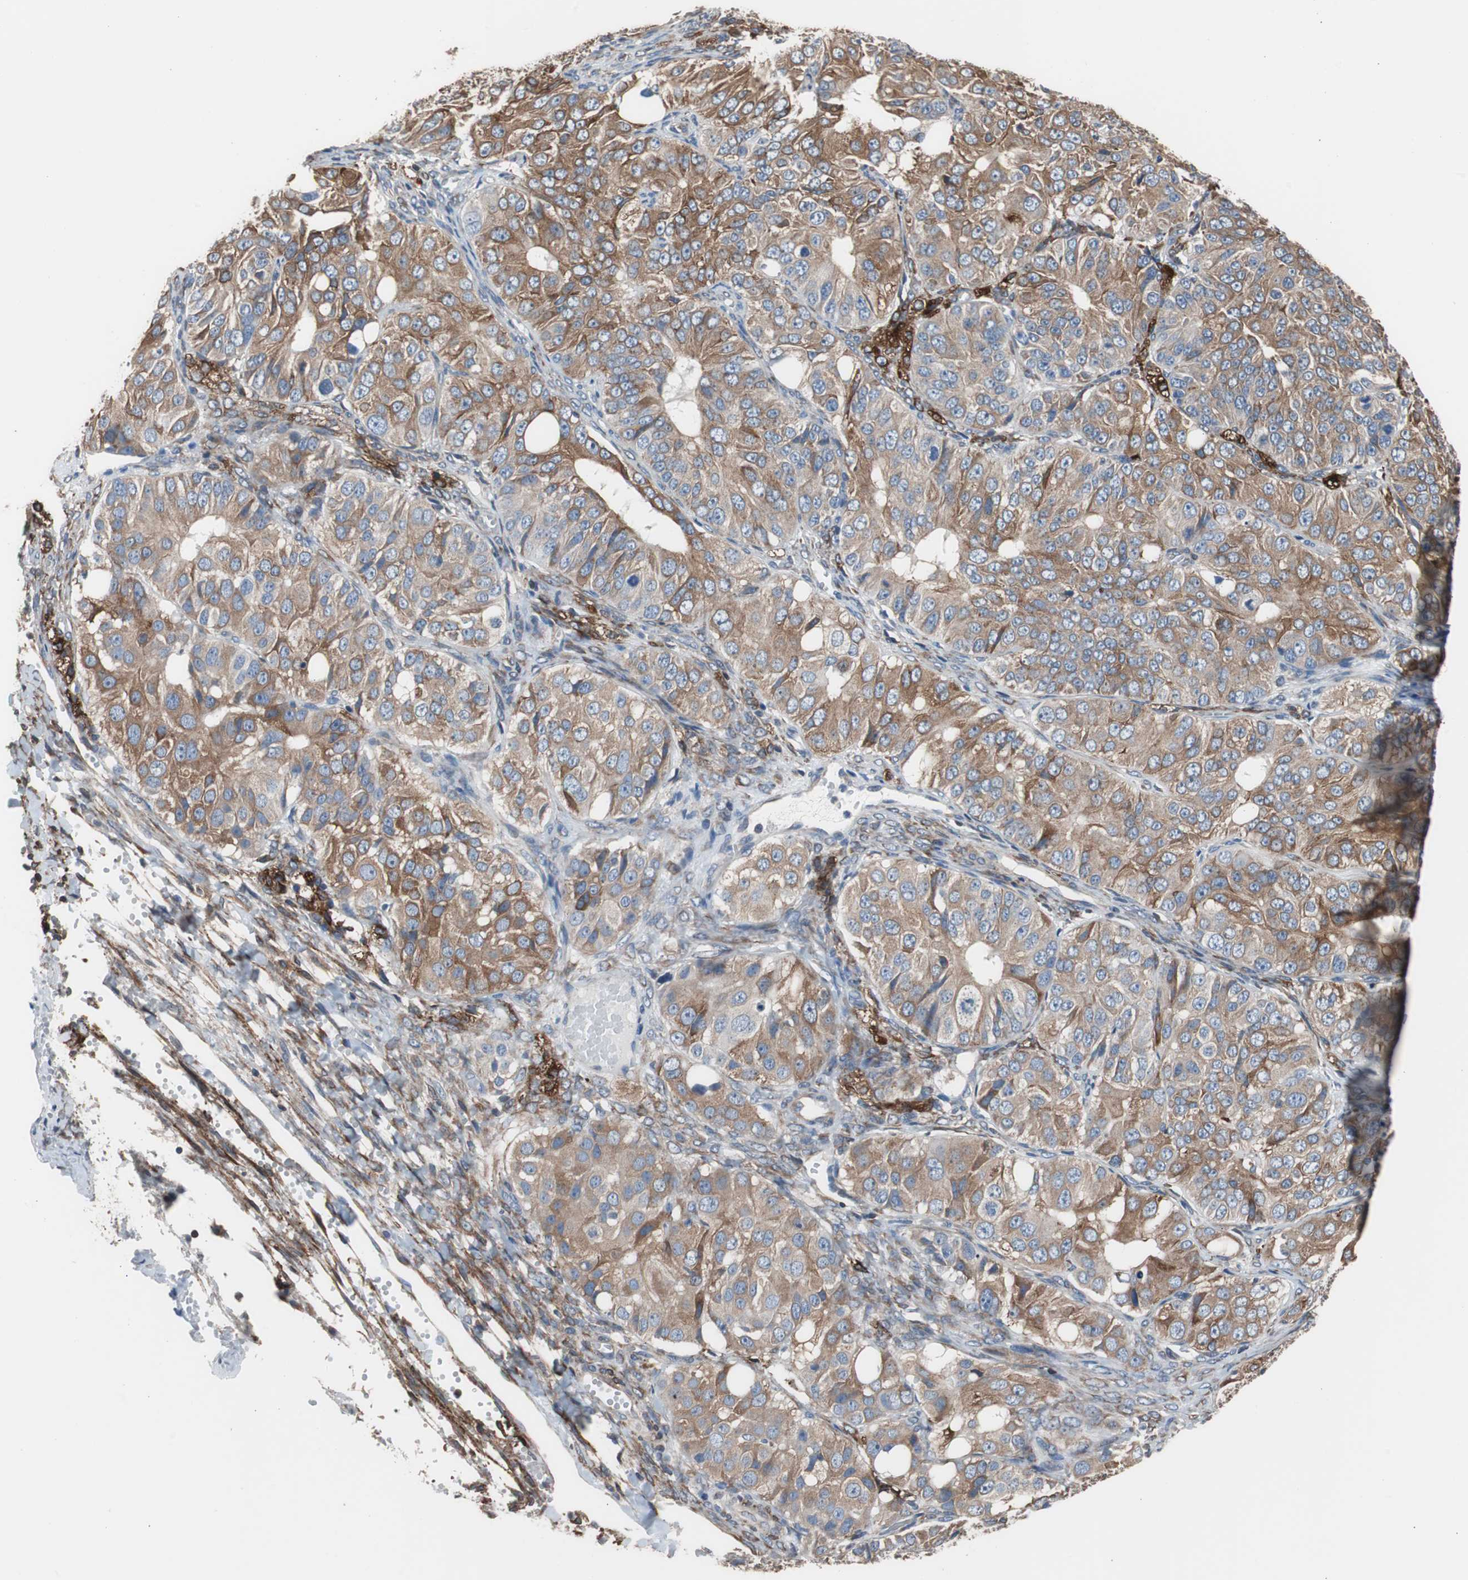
{"staining": {"intensity": "moderate", "quantity": ">75%", "location": "cytoplasmic/membranous"}, "tissue": "ovarian cancer", "cell_type": "Tumor cells", "image_type": "cancer", "snomed": [{"axis": "morphology", "description": "Carcinoma, endometroid"}, {"axis": "topography", "description": "Ovary"}], "caption": "Immunohistochemical staining of human endometroid carcinoma (ovarian) demonstrates moderate cytoplasmic/membranous protein expression in about >75% of tumor cells.", "gene": "PBXIP1", "patient": {"sex": "female", "age": 51}}